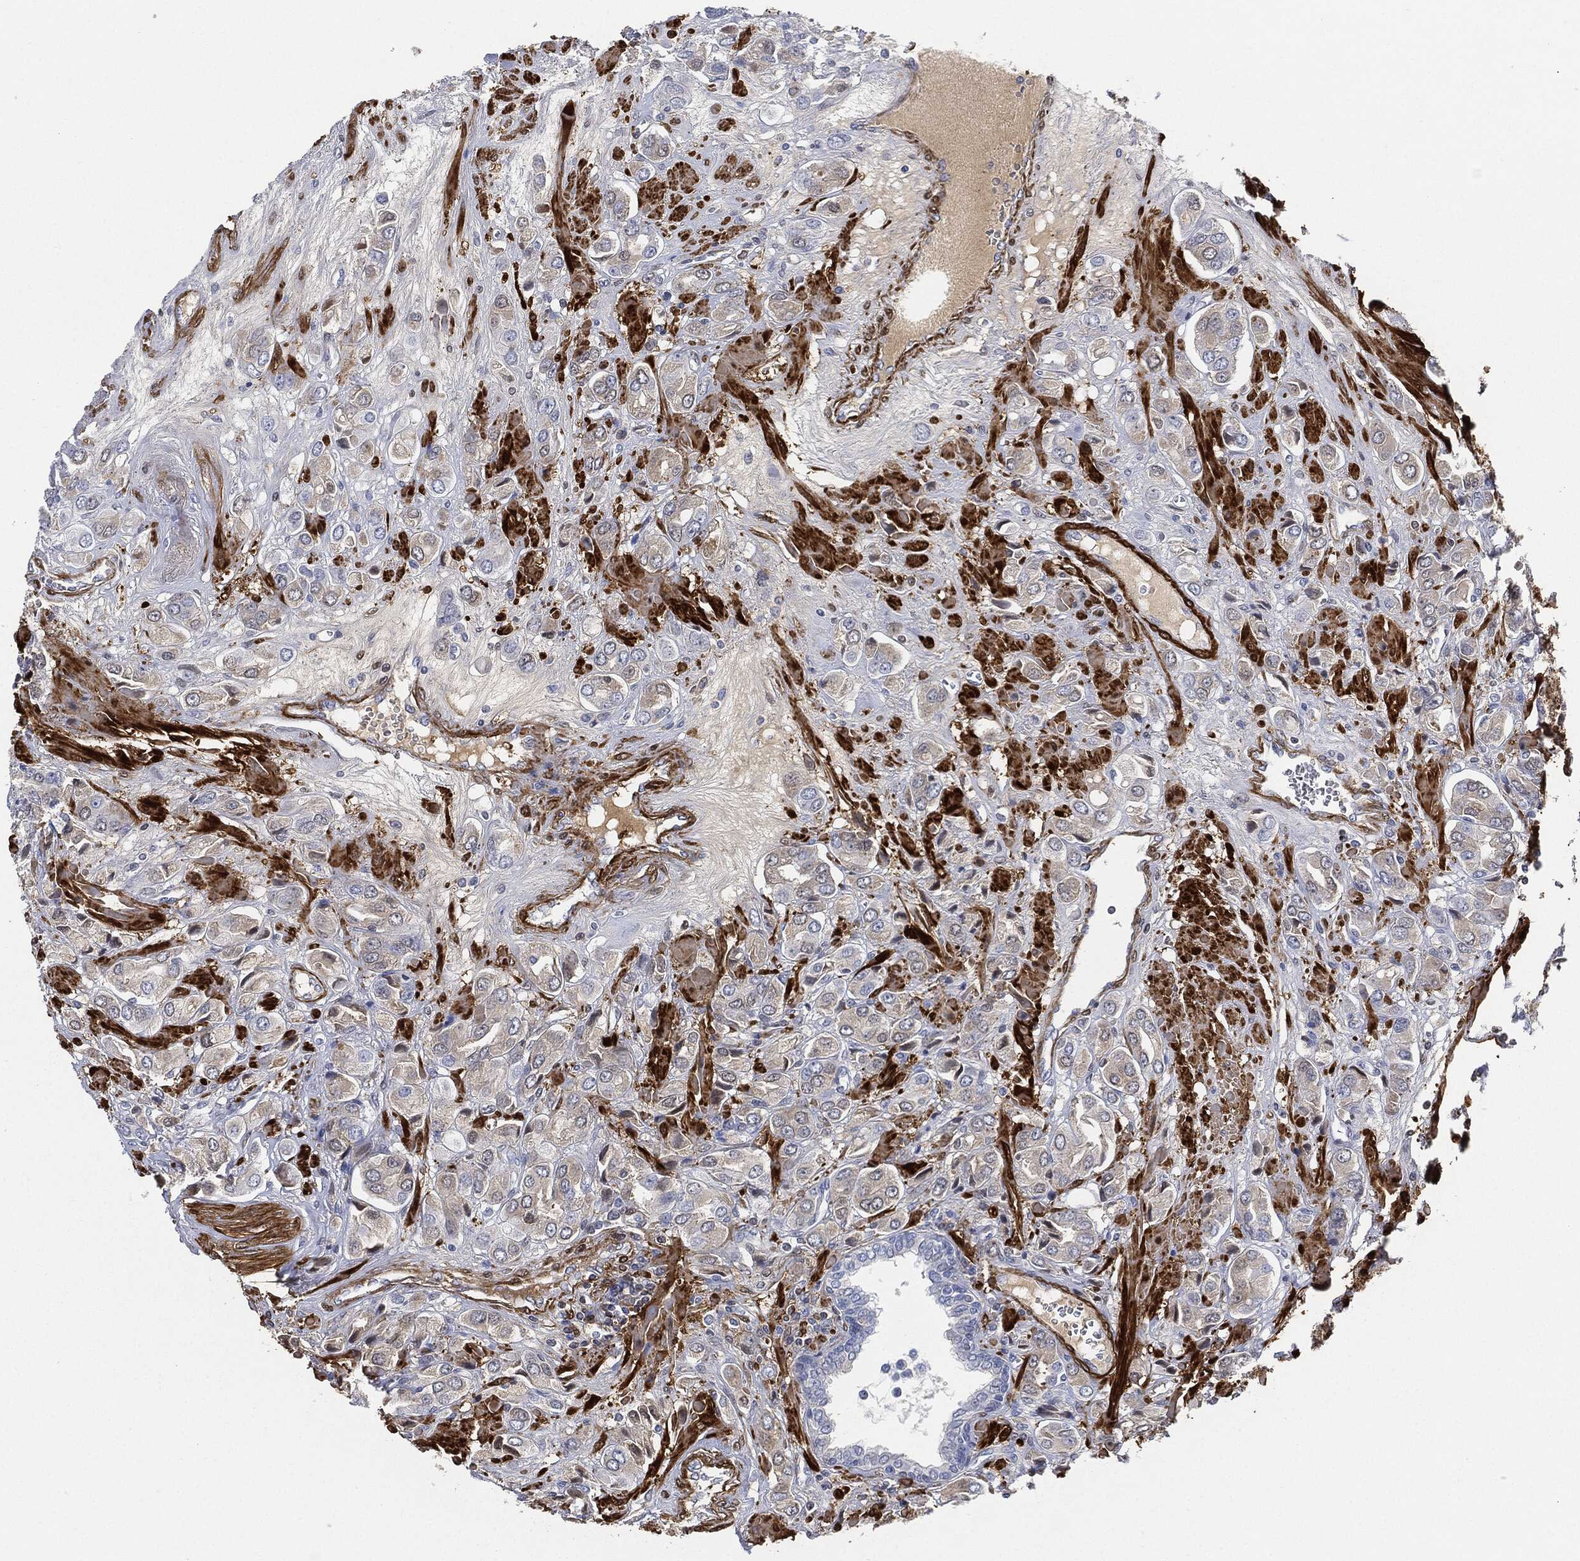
{"staining": {"intensity": "negative", "quantity": "none", "location": "none"}, "tissue": "prostate cancer", "cell_type": "Tumor cells", "image_type": "cancer", "snomed": [{"axis": "morphology", "description": "Adenocarcinoma, NOS"}, {"axis": "topography", "description": "Prostate and seminal vesicle, NOS"}, {"axis": "topography", "description": "Prostate"}], "caption": "Image shows no protein expression in tumor cells of adenocarcinoma (prostate) tissue. (Brightfield microscopy of DAB (3,3'-diaminobenzidine) immunohistochemistry at high magnification).", "gene": "TAGLN", "patient": {"sex": "male", "age": 69}}